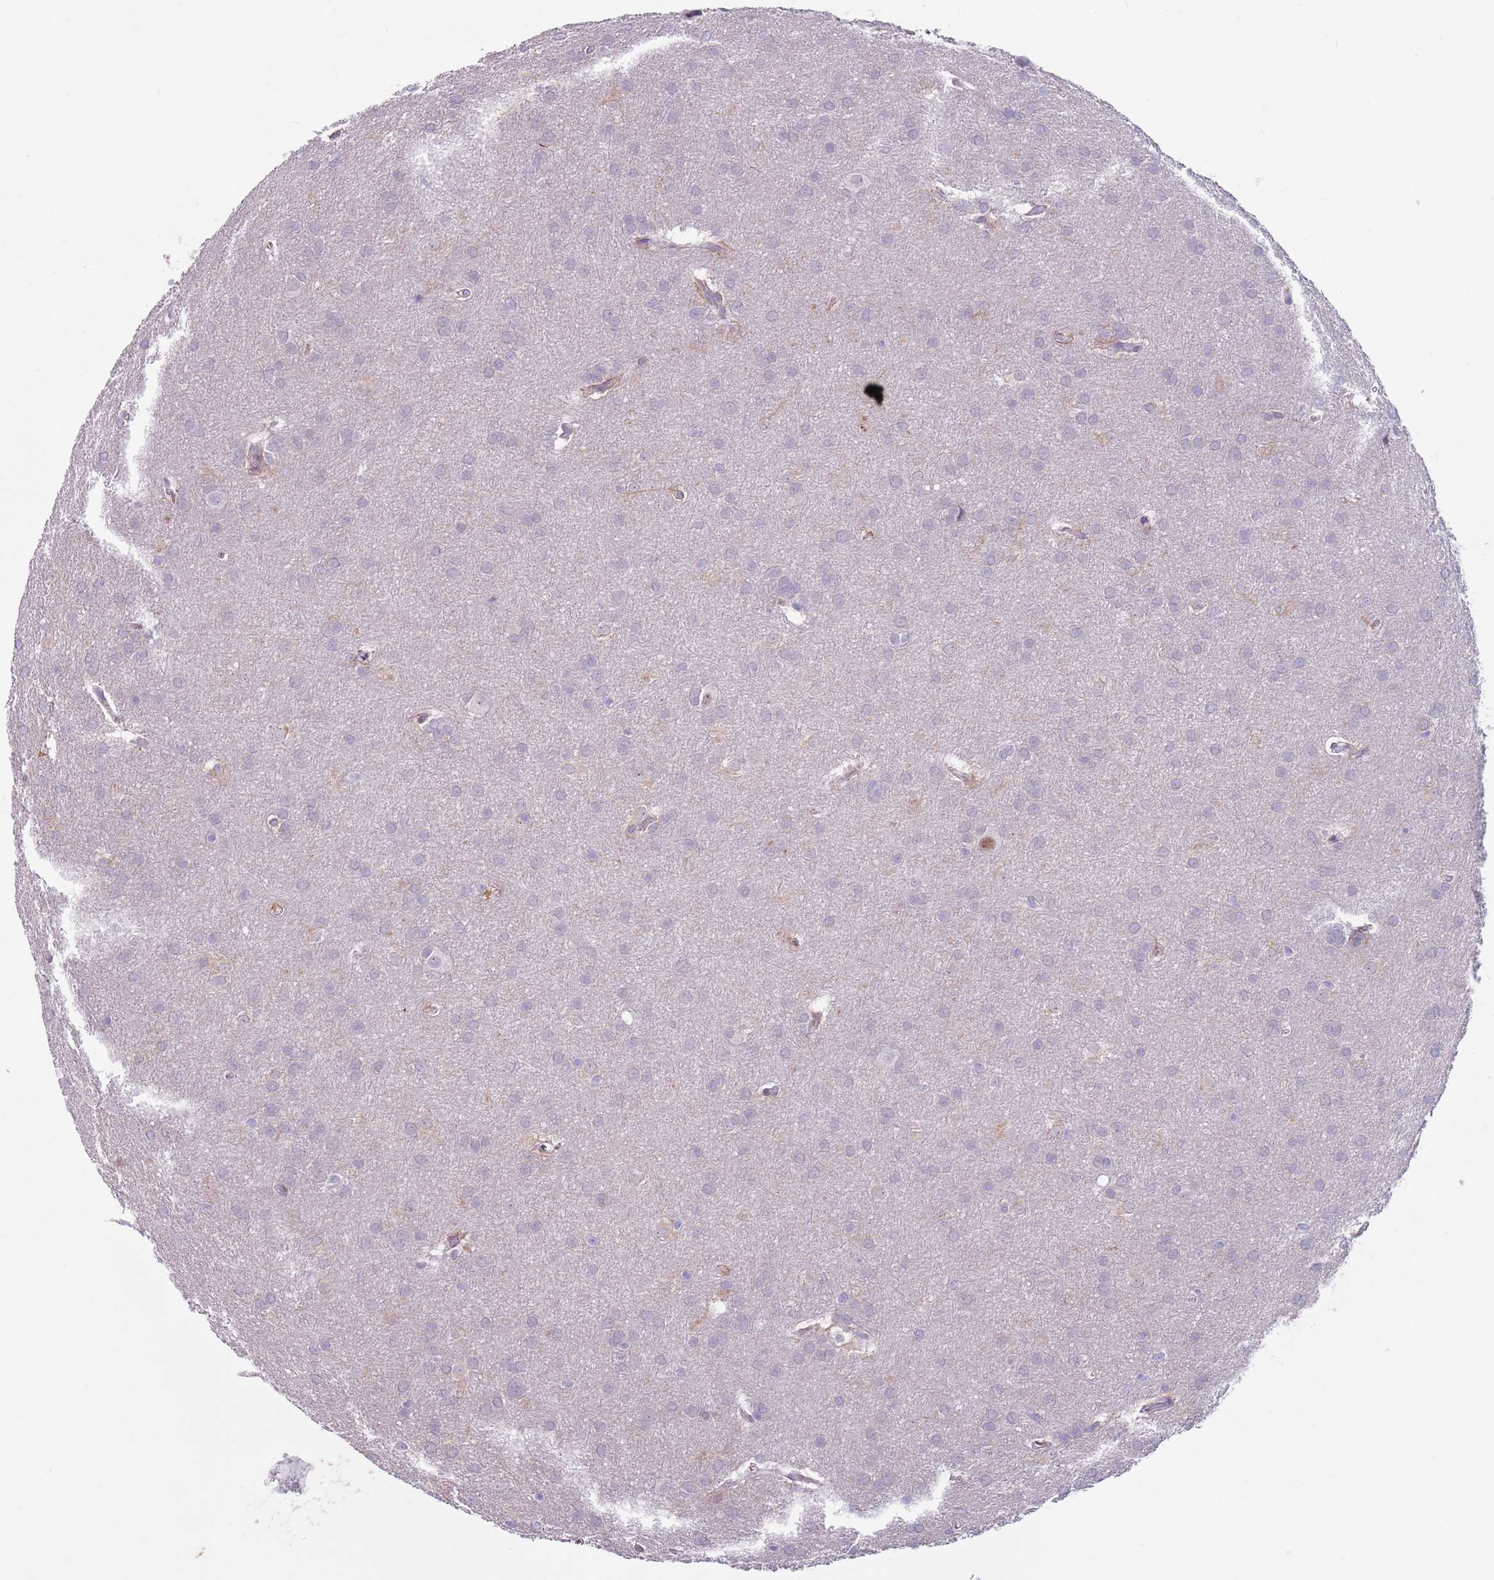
{"staining": {"intensity": "negative", "quantity": "none", "location": "none"}, "tissue": "glioma", "cell_type": "Tumor cells", "image_type": "cancer", "snomed": [{"axis": "morphology", "description": "Glioma, malignant, Low grade"}, {"axis": "topography", "description": "Brain"}], "caption": "Immunohistochemistry (IHC) of malignant glioma (low-grade) exhibits no expression in tumor cells.", "gene": "SPESP1", "patient": {"sex": "female", "age": 32}}